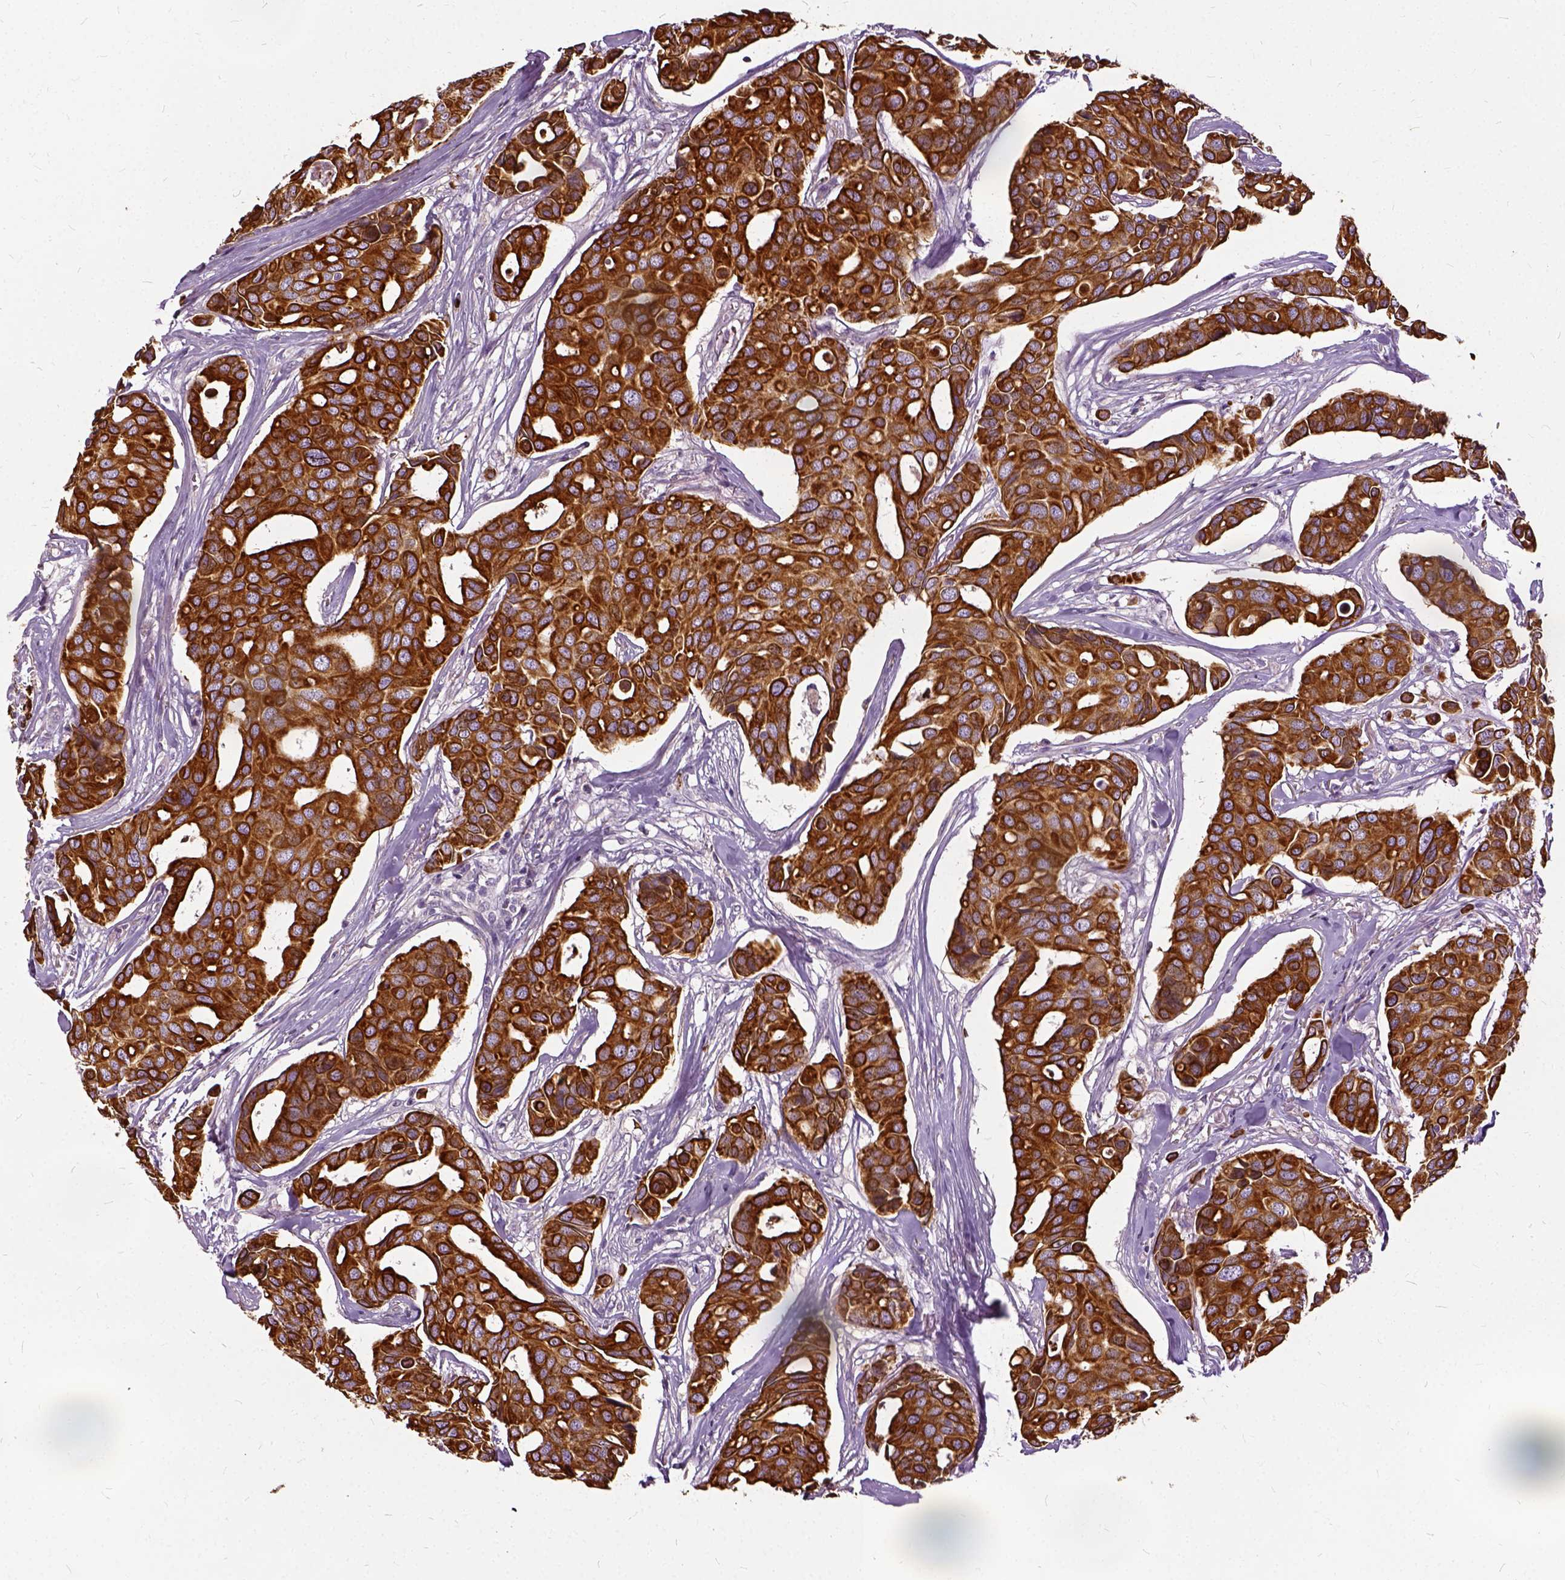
{"staining": {"intensity": "strong", "quantity": ">75%", "location": "cytoplasmic/membranous"}, "tissue": "breast cancer", "cell_type": "Tumor cells", "image_type": "cancer", "snomed": [{"axis": "morphology", "description": "Duct carcinoma"}, {"axis": "topography", "description": "Breast"}], "caption": "A brown stain labels strong cytoplasmic/membranous positivity of a protein in human breast intraductal carcinoma tumor cells. Nuclei are stained in blue.", "gene": "ILRUN", "patient": {"sex": "female", "age": 54}}